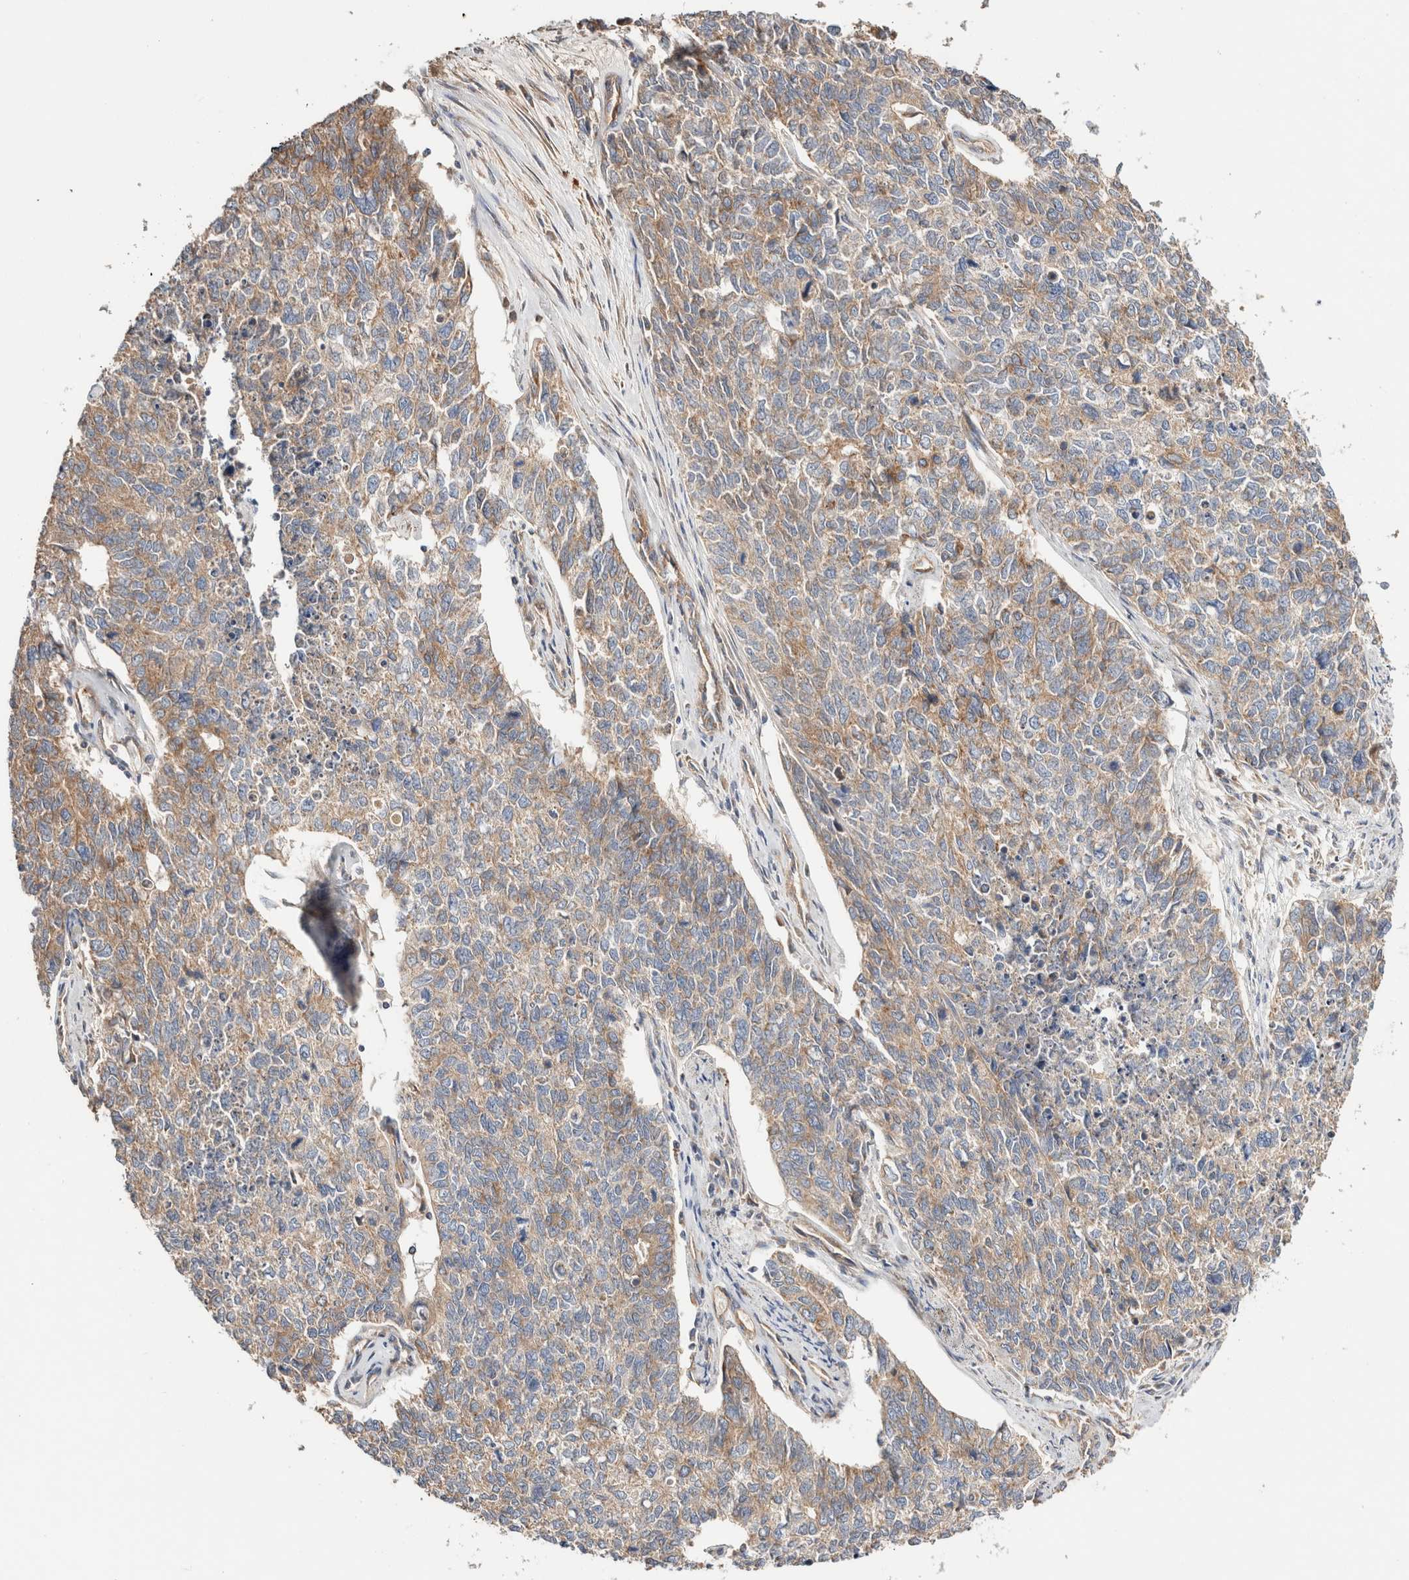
{"staining": {"intensity": "weak", "quantity": ">75%", "location": "cytoplasmic/membranous"}, "tissue": "cervical cancer", "cell_type": "Tumor cells", "image_type": "cancer", "snomed": [{"axis": "morphology", "description": "Squamous cell carcinoma, NOS"}, {"axis": "topography", "description": "Cervix"}], "caption": "High-magnification brightfield microscopy of cervical cancer stained with DAB (3,3'-diaminobenzidine) (brown) and counterstained with hematoxylin (blue). tumor cells exhibit weak cytoplasmic/membranous positivity is seen in about>75% of cells. (DAB = brown stain, brightfield microscopy at high magnification).", "gene": "B3GNTL1", "patient": {"sex": "female", "age": 63}}